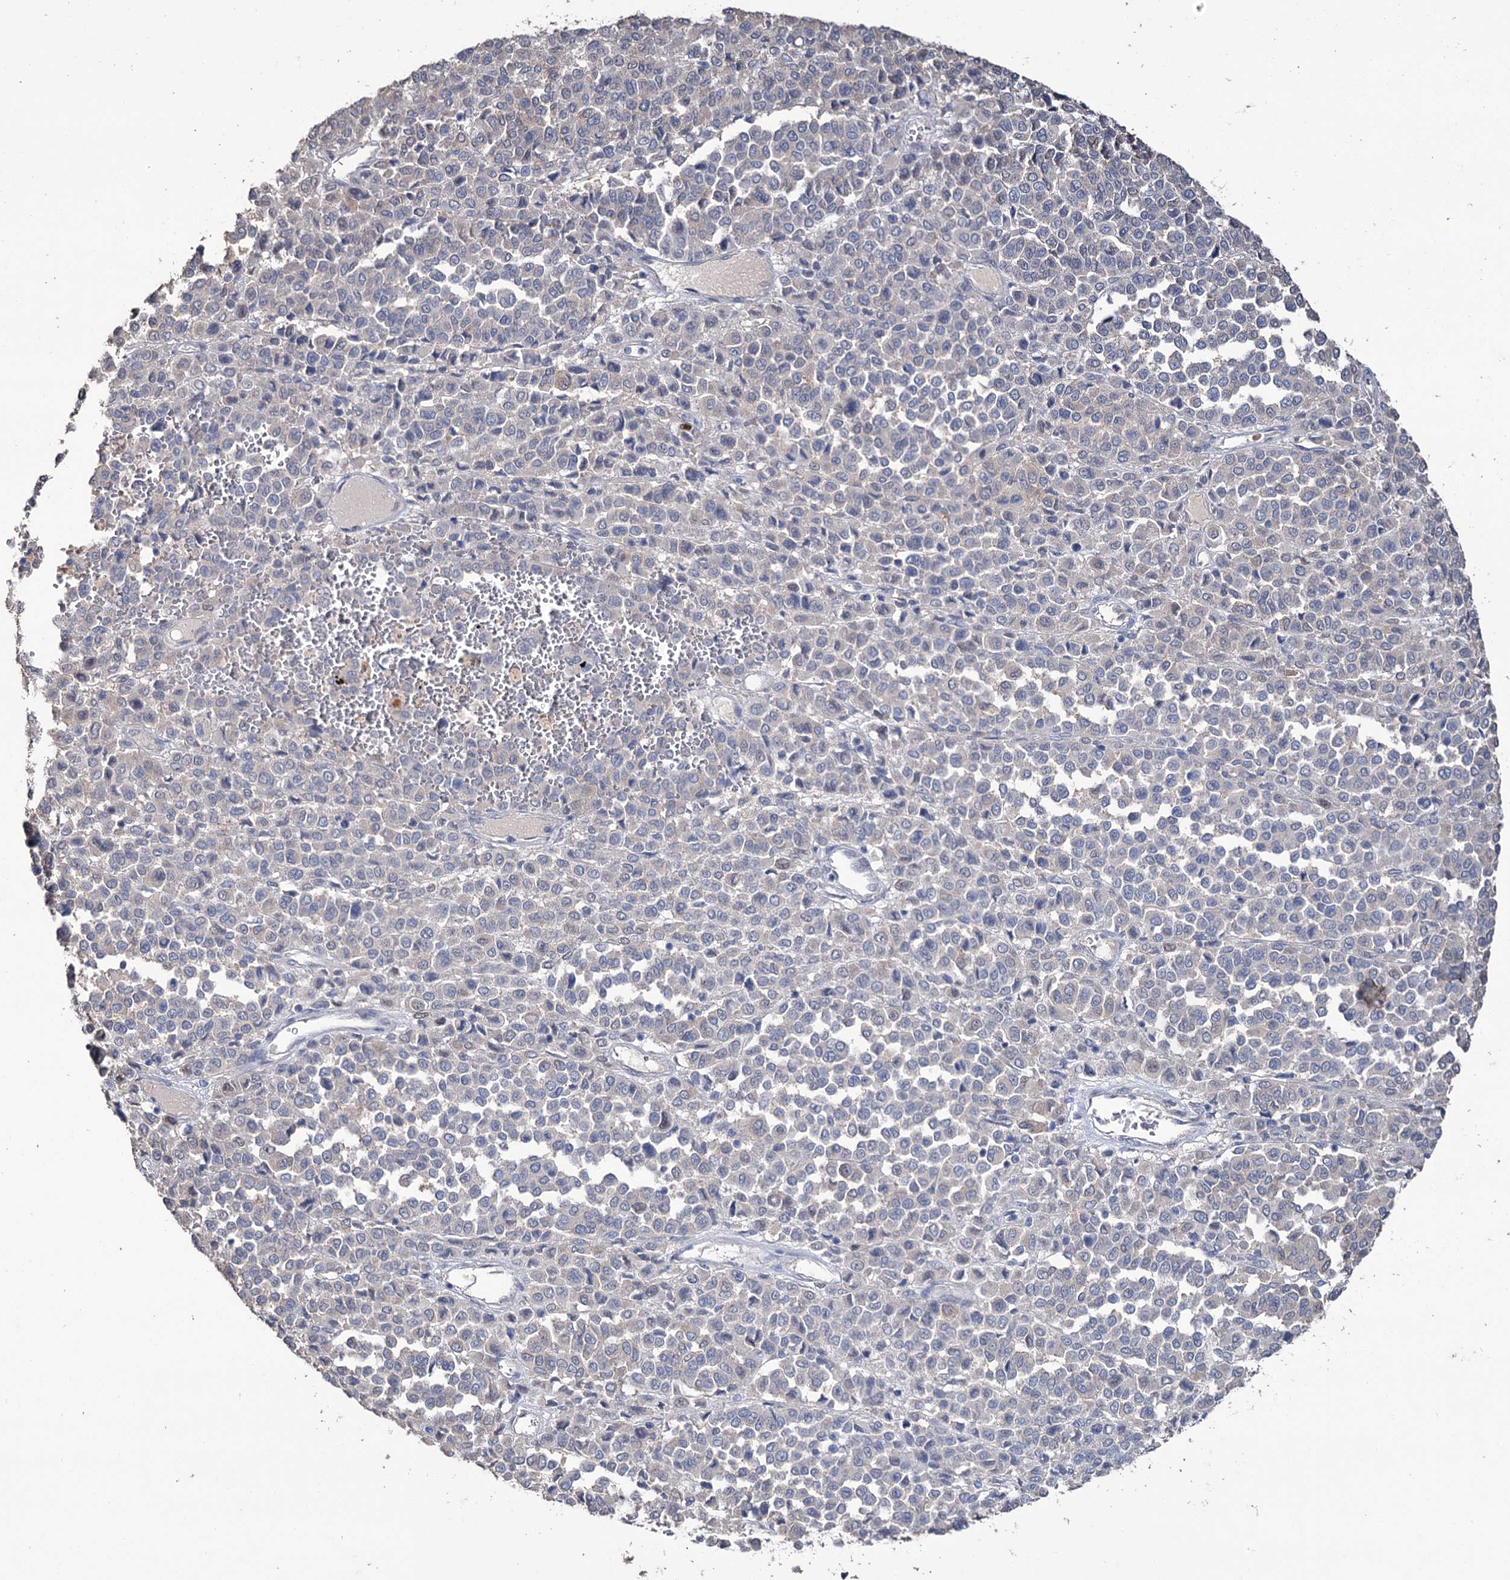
{"staining": {"intensity": "negative", "quantity": "none", "location": "none"}, "tissue": "melanoma", "cell_type": "Tumor cells", "image_type": "cancer", "snomed": [{"axis": "morphology", "description": "Malignant melanoma, Metastatic site"}, {"axis": "topography", "description": "Pancreas"}], "caption": "Malignant melanoma (metastatic site) stained for a protein using immunohistochemistry (IHC) exhibits no positivity tumor cells.", "gene": "EPB41L5", "patient": {"sex": "female", "age": 30}}